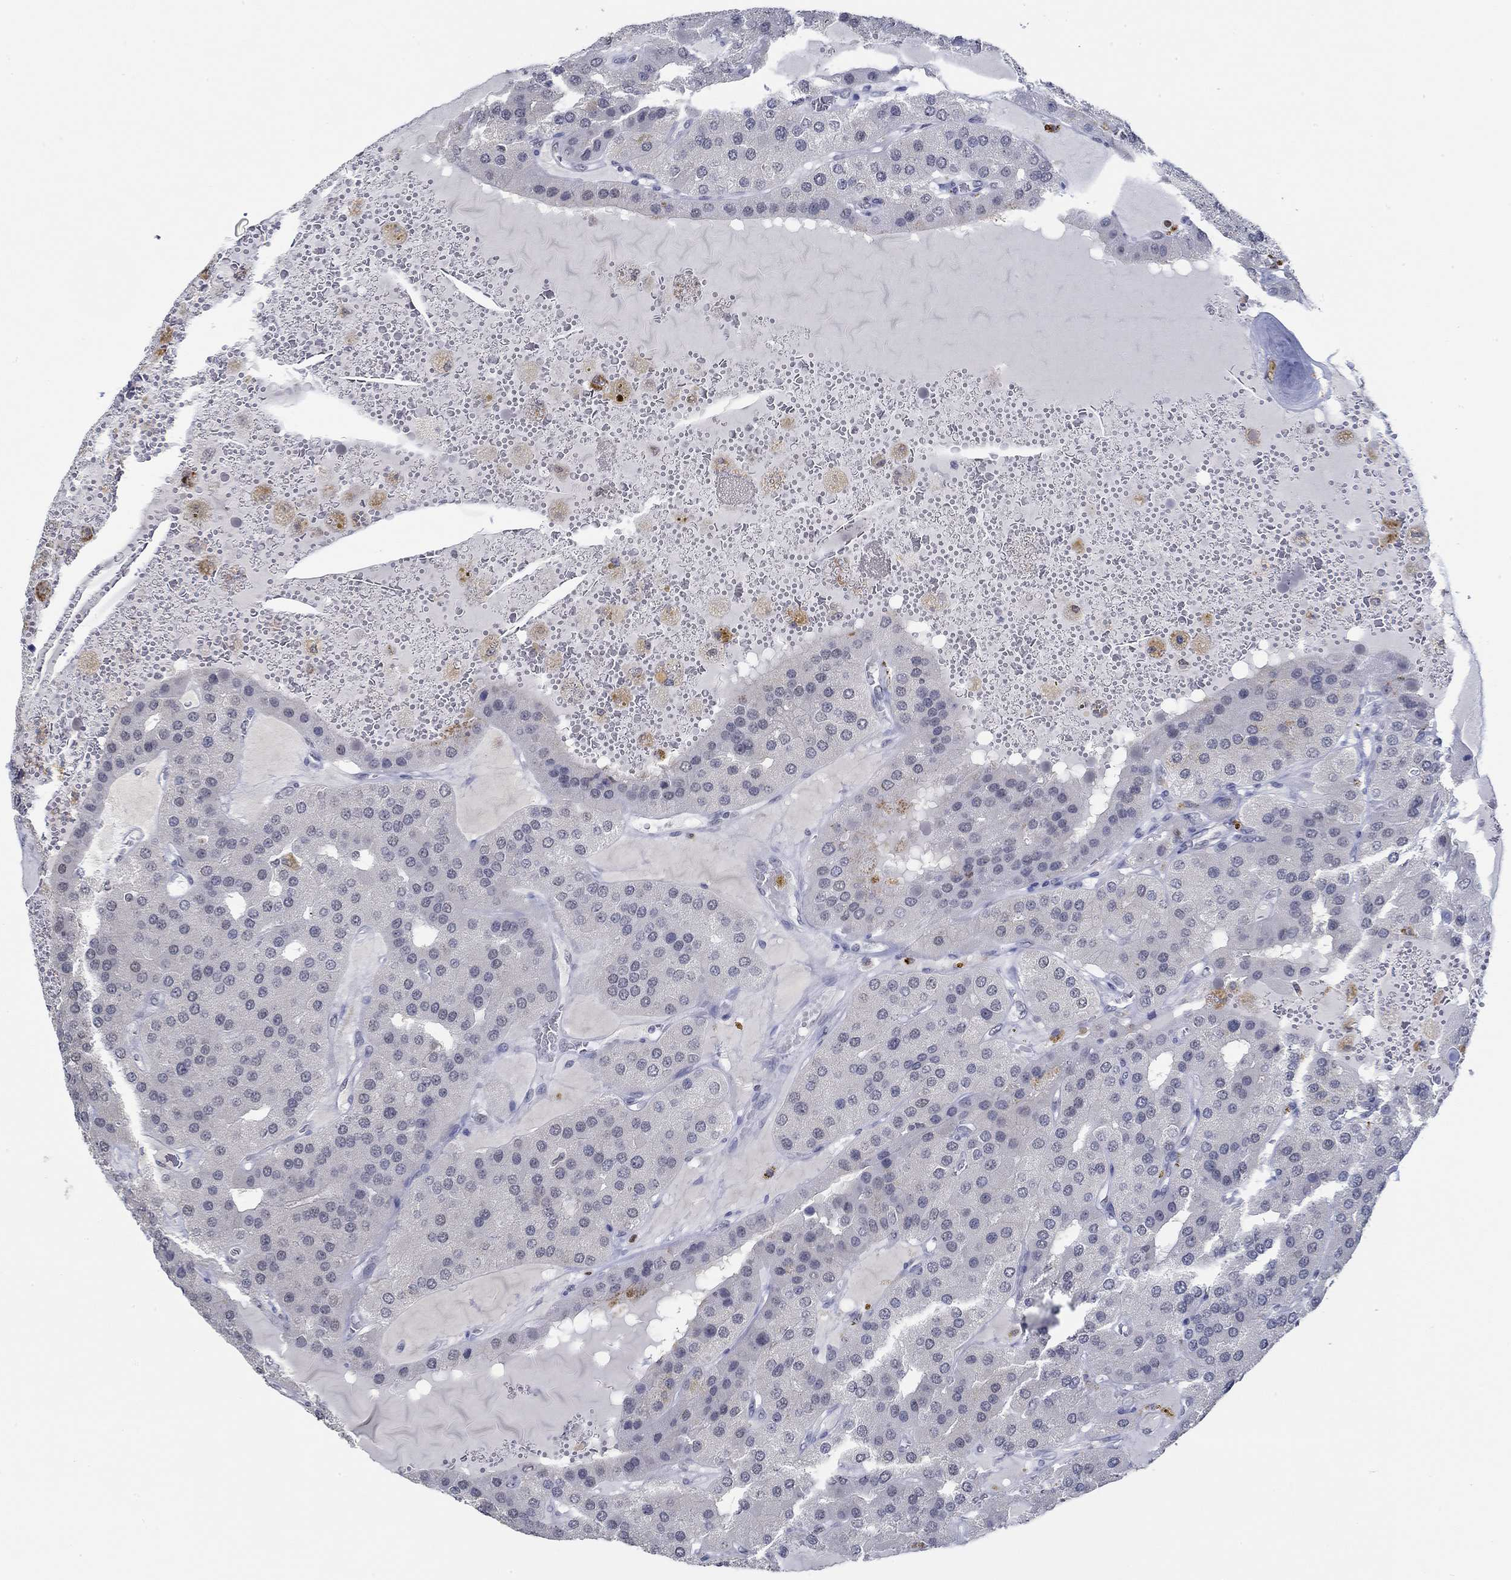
{"staining": {"intensity": "negative", "quantity": "none", "location": "none"}, "tissue": "parathyroid gland", "cell_type": "Glandular cells", "image_type": "normal", "snomed": [{"axis": "morphology", "description": "Normal tissue, NOS"}, {"axis": "morphology", "description": "Adenoma, NOS"}, {"axis": "topography", "description": "Parathyroid gland"}], "caption": "Parathyroid gland was stained to show a protein in brown. There is no significant positivity in glandular cells. (DAB (3,3'-diaminobenzidine) IHC, high magnification).", "gene": "GATA2", "patient": {"sex": "female", "age": 86}}